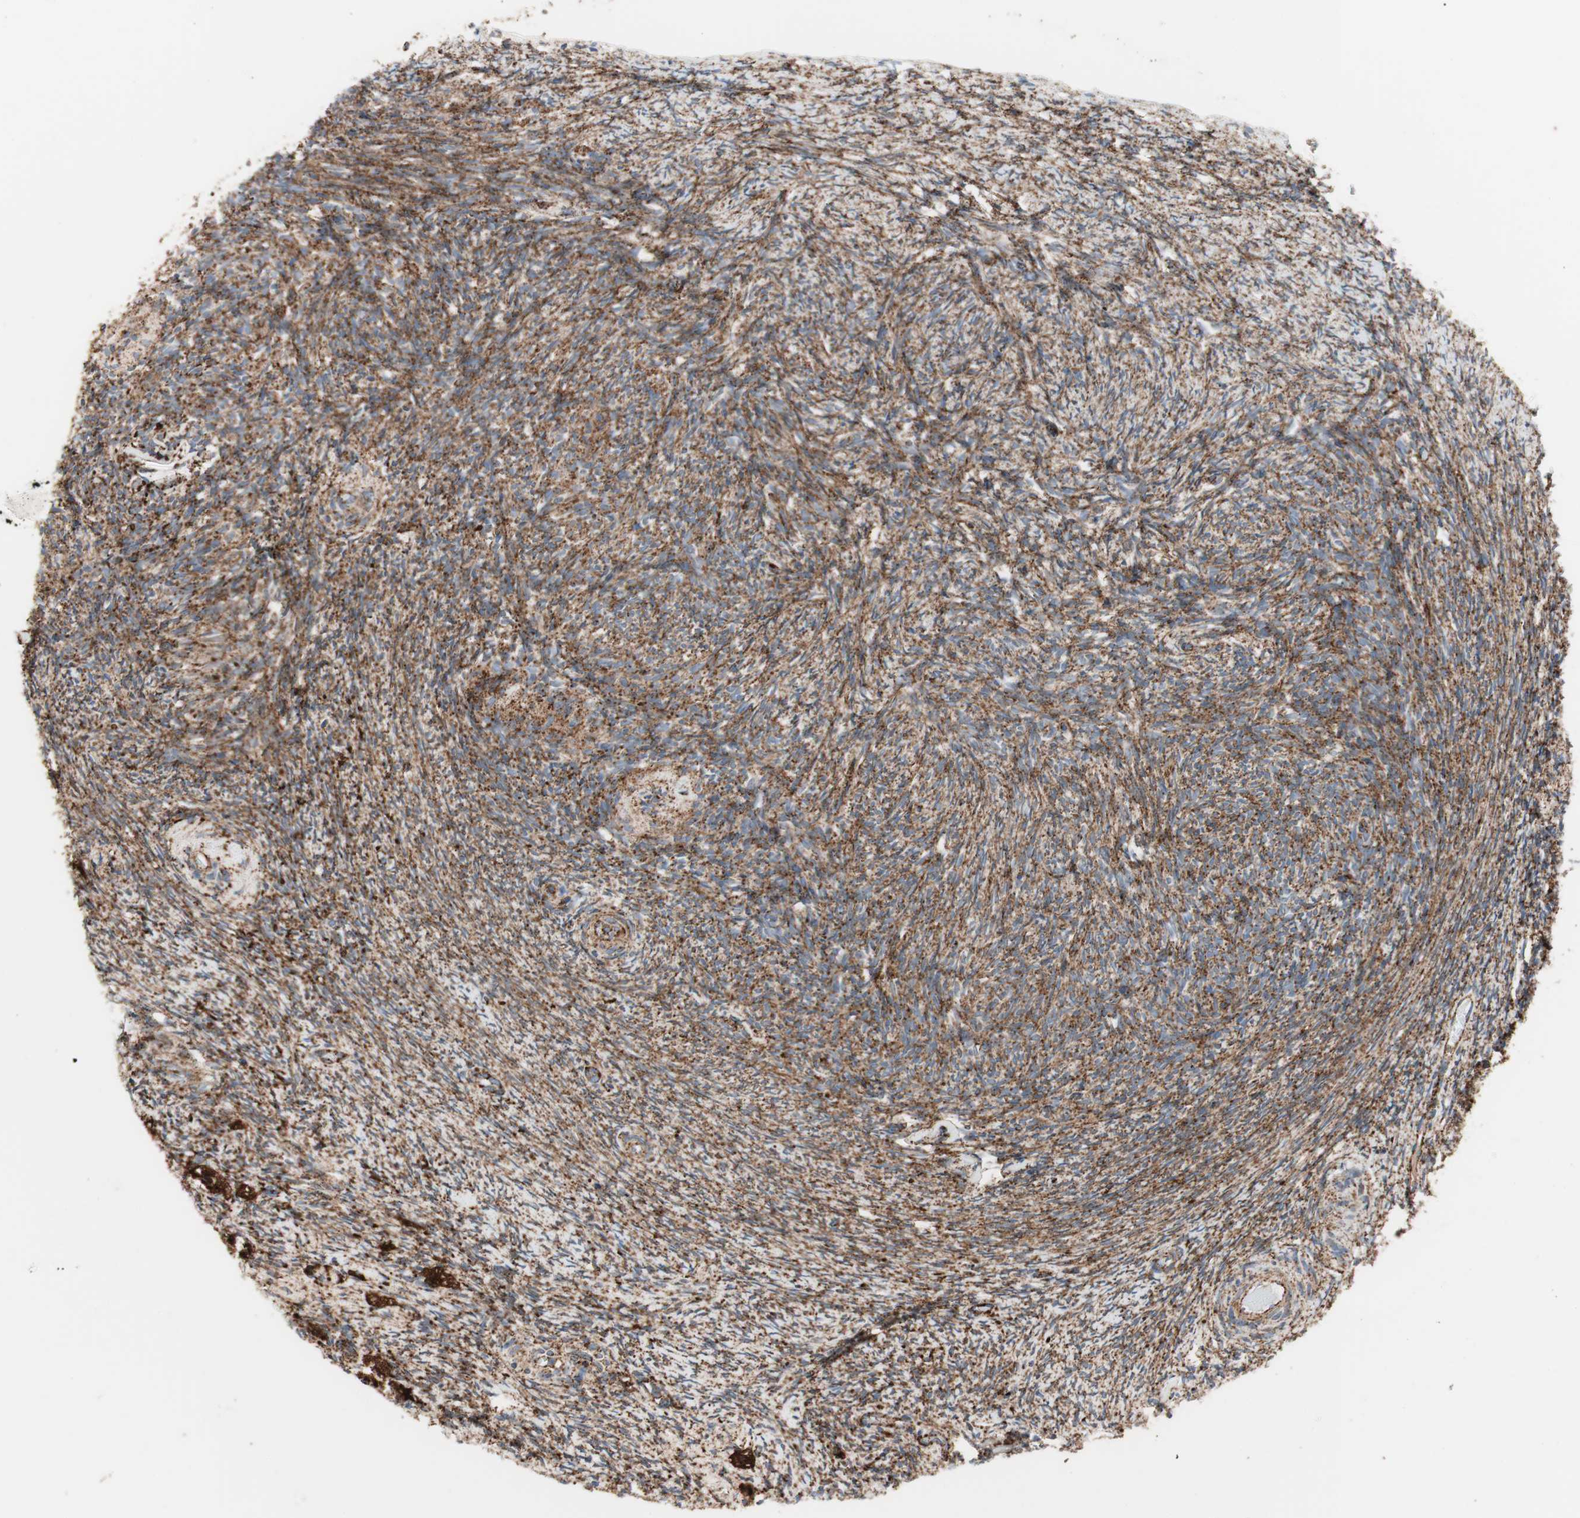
{"staining": {"intensity": "strong", "quantity": ">75%", "location": "cytoplasmic/membranous"}, "tissue": "ovary", "cell_type": "Ovarian stroma cells", "image_type": "normal", "snomed": [{"axis": "morphology", "description": "Normal tissue, NOS"}, {"axis": "topography", "description": "Ovary"}], "caption": "Protein staining shows strong cytoplasmic/membranous positivity in approximately >75% of ovarian stroma cells in unremarkable ovary. (Stains: DAB (3,3'-diaminobenzidine) in brown, nuclei in blue, Microscopy: brightfield microscopy at high magnification).", "gene": "LAMP1", "patient": {"sex": "female", "age": 60}}